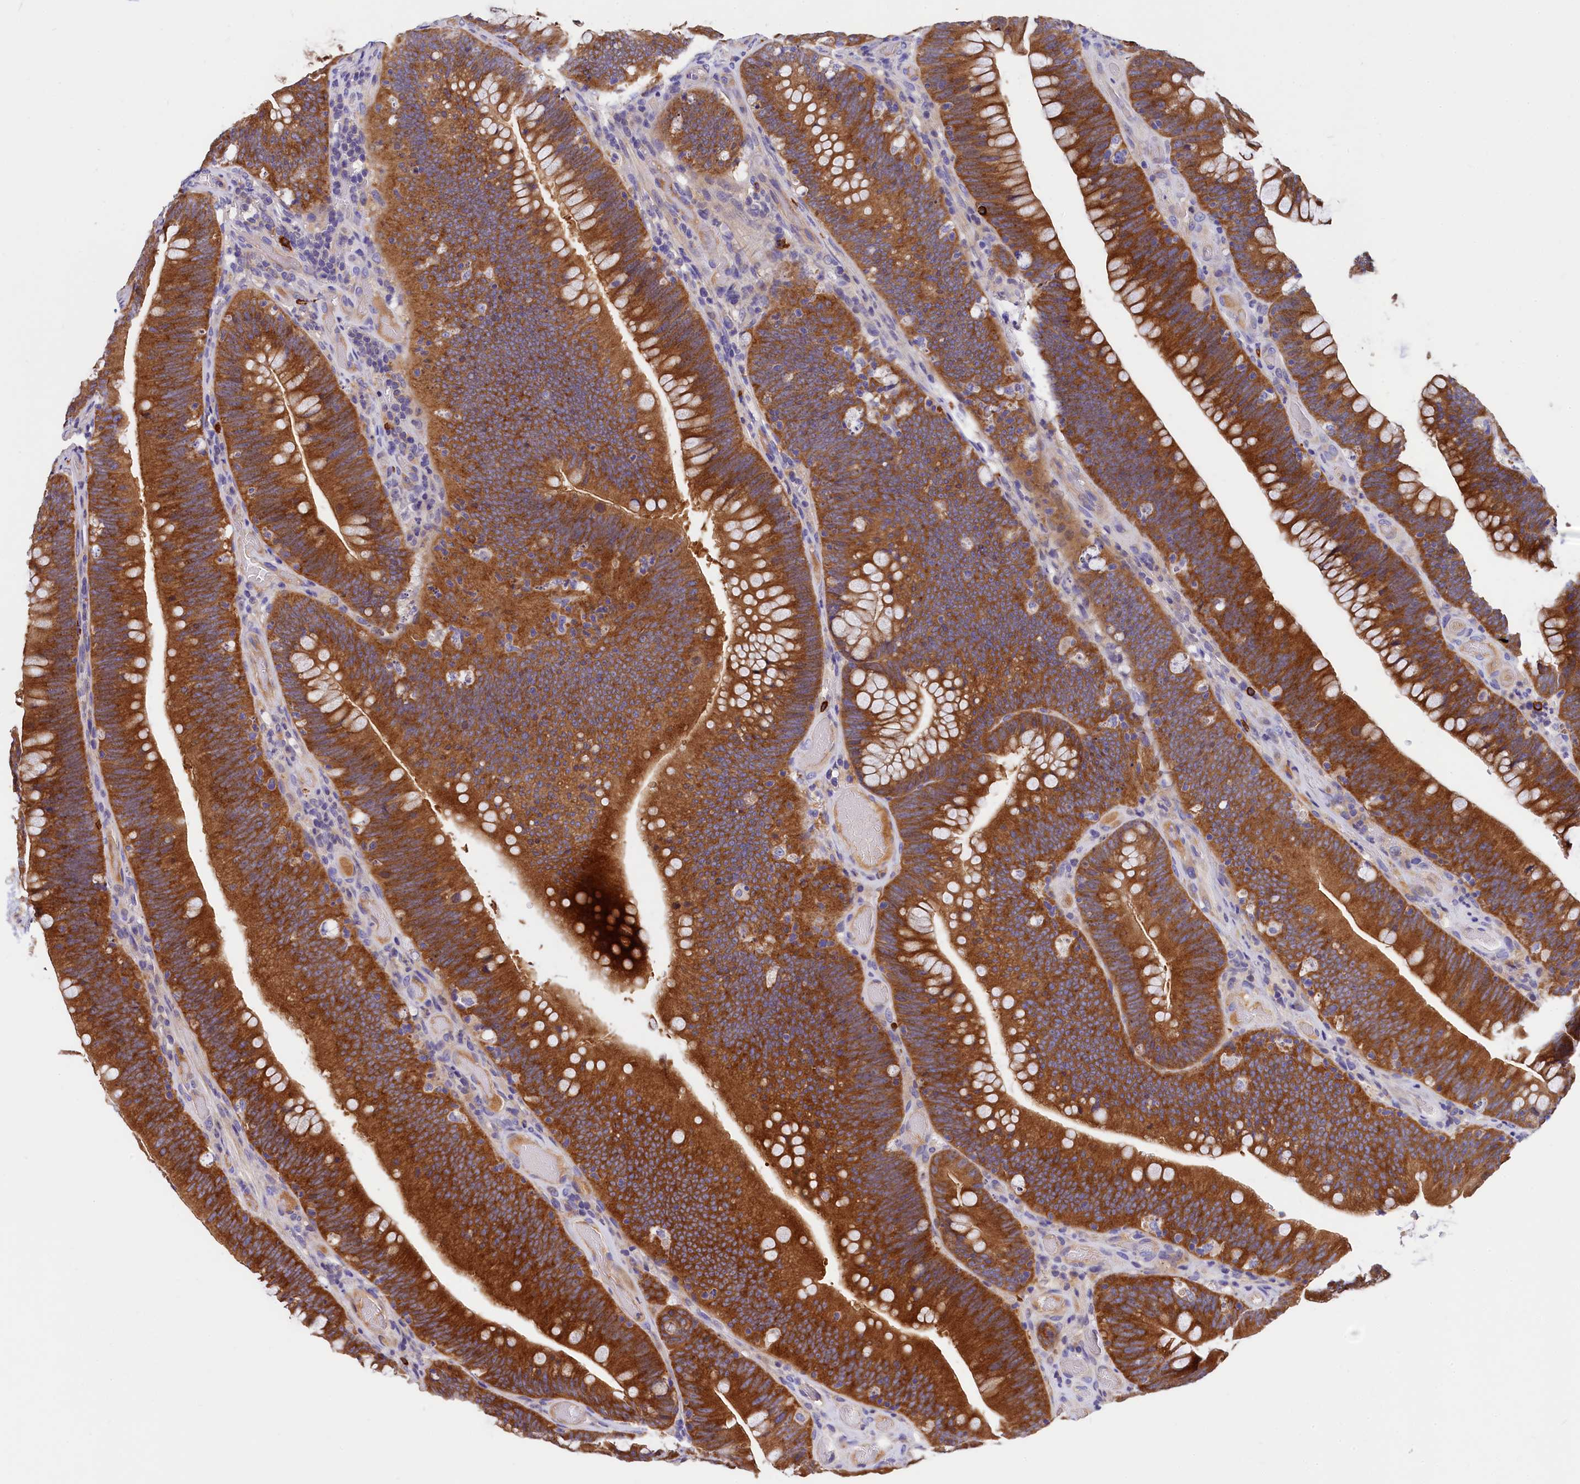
{"staining": {"intensity": "strong", "quantity": ">75%", "location": "cytoplasmic/membranous"}, "tissue": "colorectal cancer", "cell_type": "Tumor cells", "image_type": "cancer", "snomed": [{"axis": "morphology", "description": "Normal tissue, NOS"}, {"axis": "topography", "description": "Colon"}], "caption": "Colorectal cancer stained with DAB immunohistochemistry exhibits high levels of strong cytoplasmic/membranous positivity in approximately >75% of tumor cells.", "gene": "EPS8L2", "patient": {"sex": "female", "age": 82}}